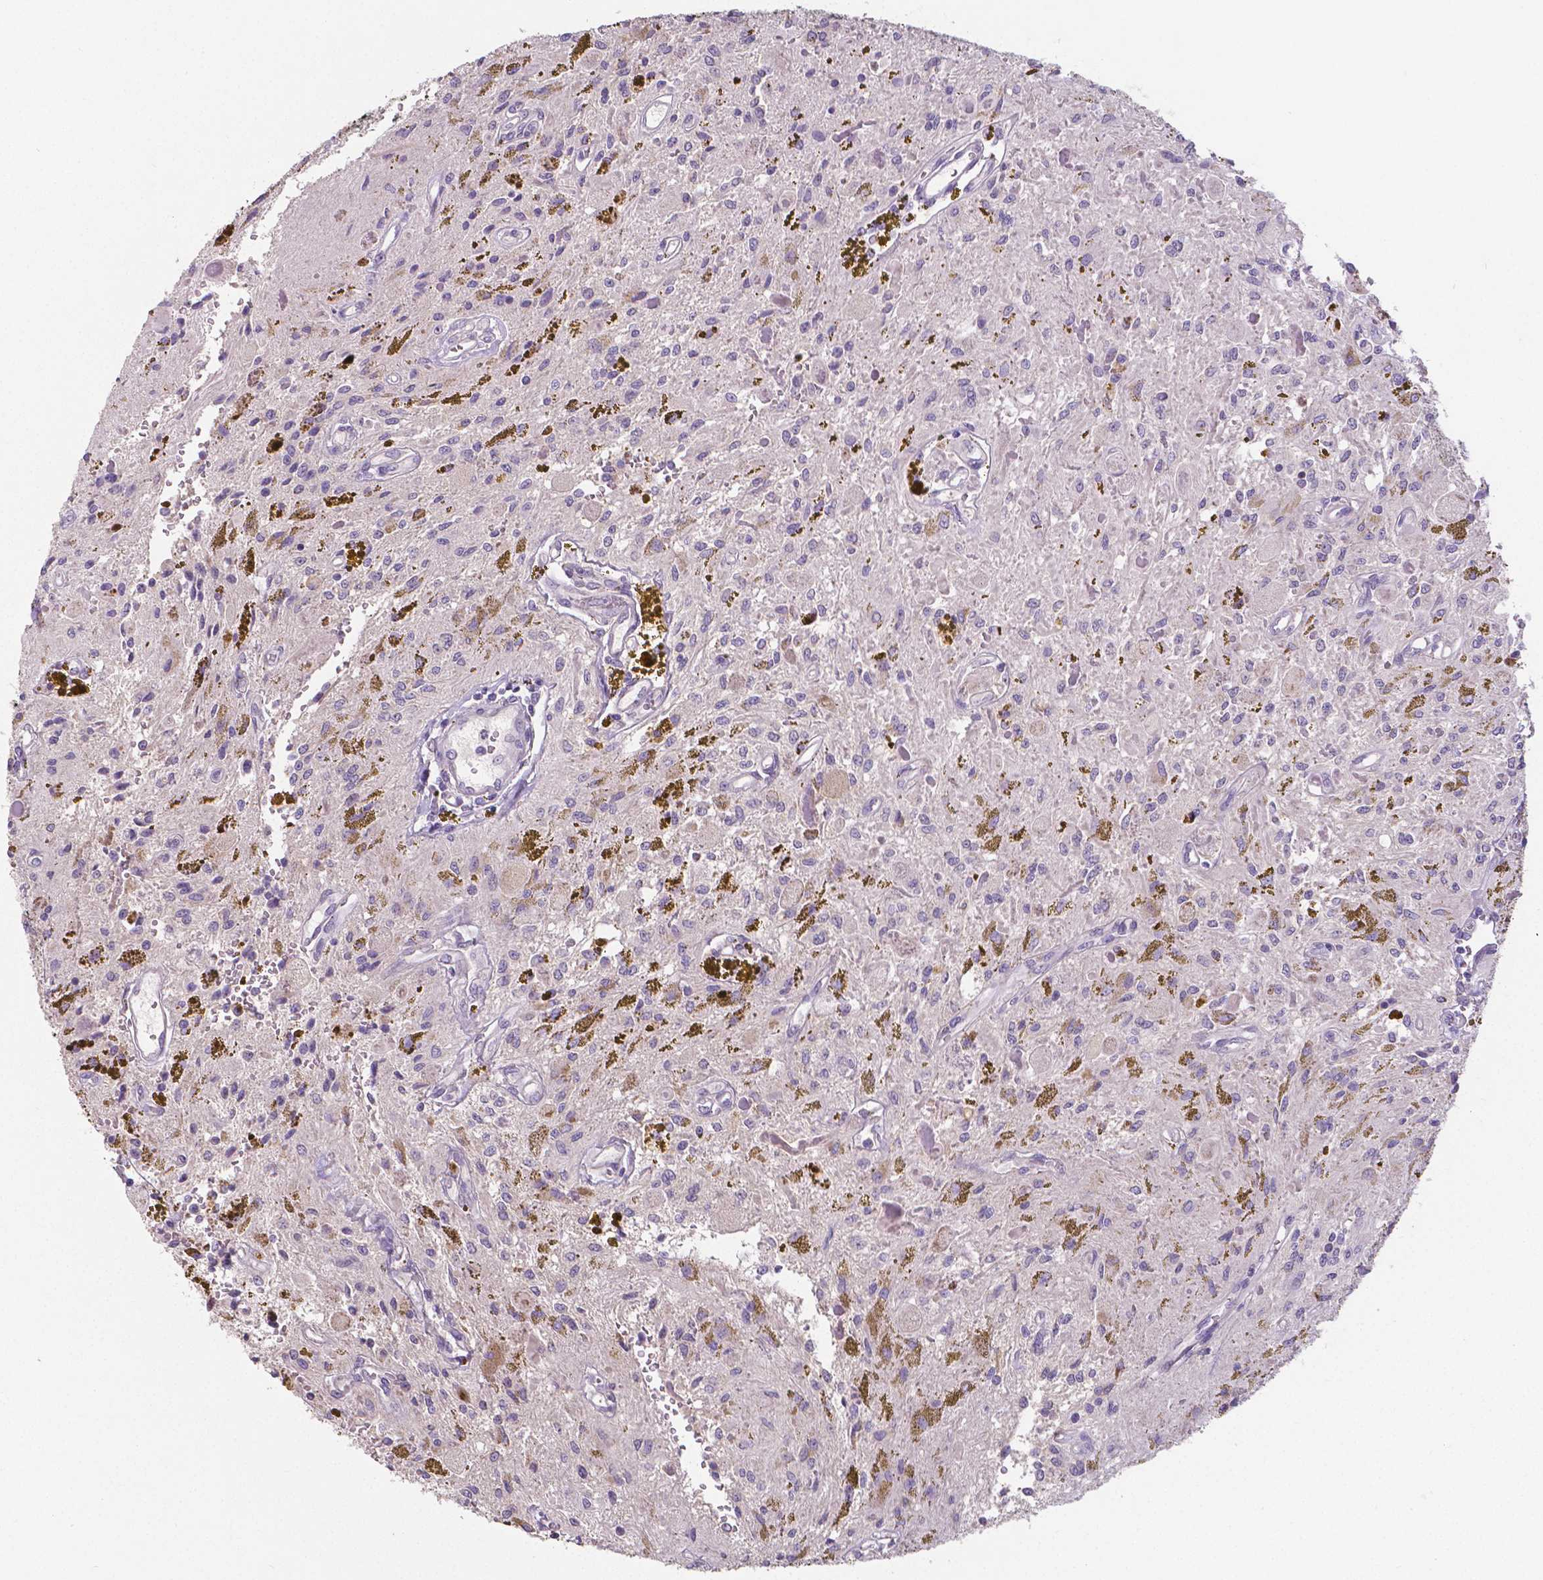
{"staining": {"intensity": "negative", "quantity": "none", "location": "none"}, "tissue": "glioma", "cell_type": "Tumor cells", "image_type": "cancer", "snomed": [{"axis": "morphology", "description": "Glioma, malignant, Low grade"}, {"axis": "topography", "description": "Cerebellum"}], "caption": "A micrograph of glioma stained for a protein displays no brown staining in tumor cells.", "gene": "CRMP1", "patient": {"sex": "female", "age": 14}}